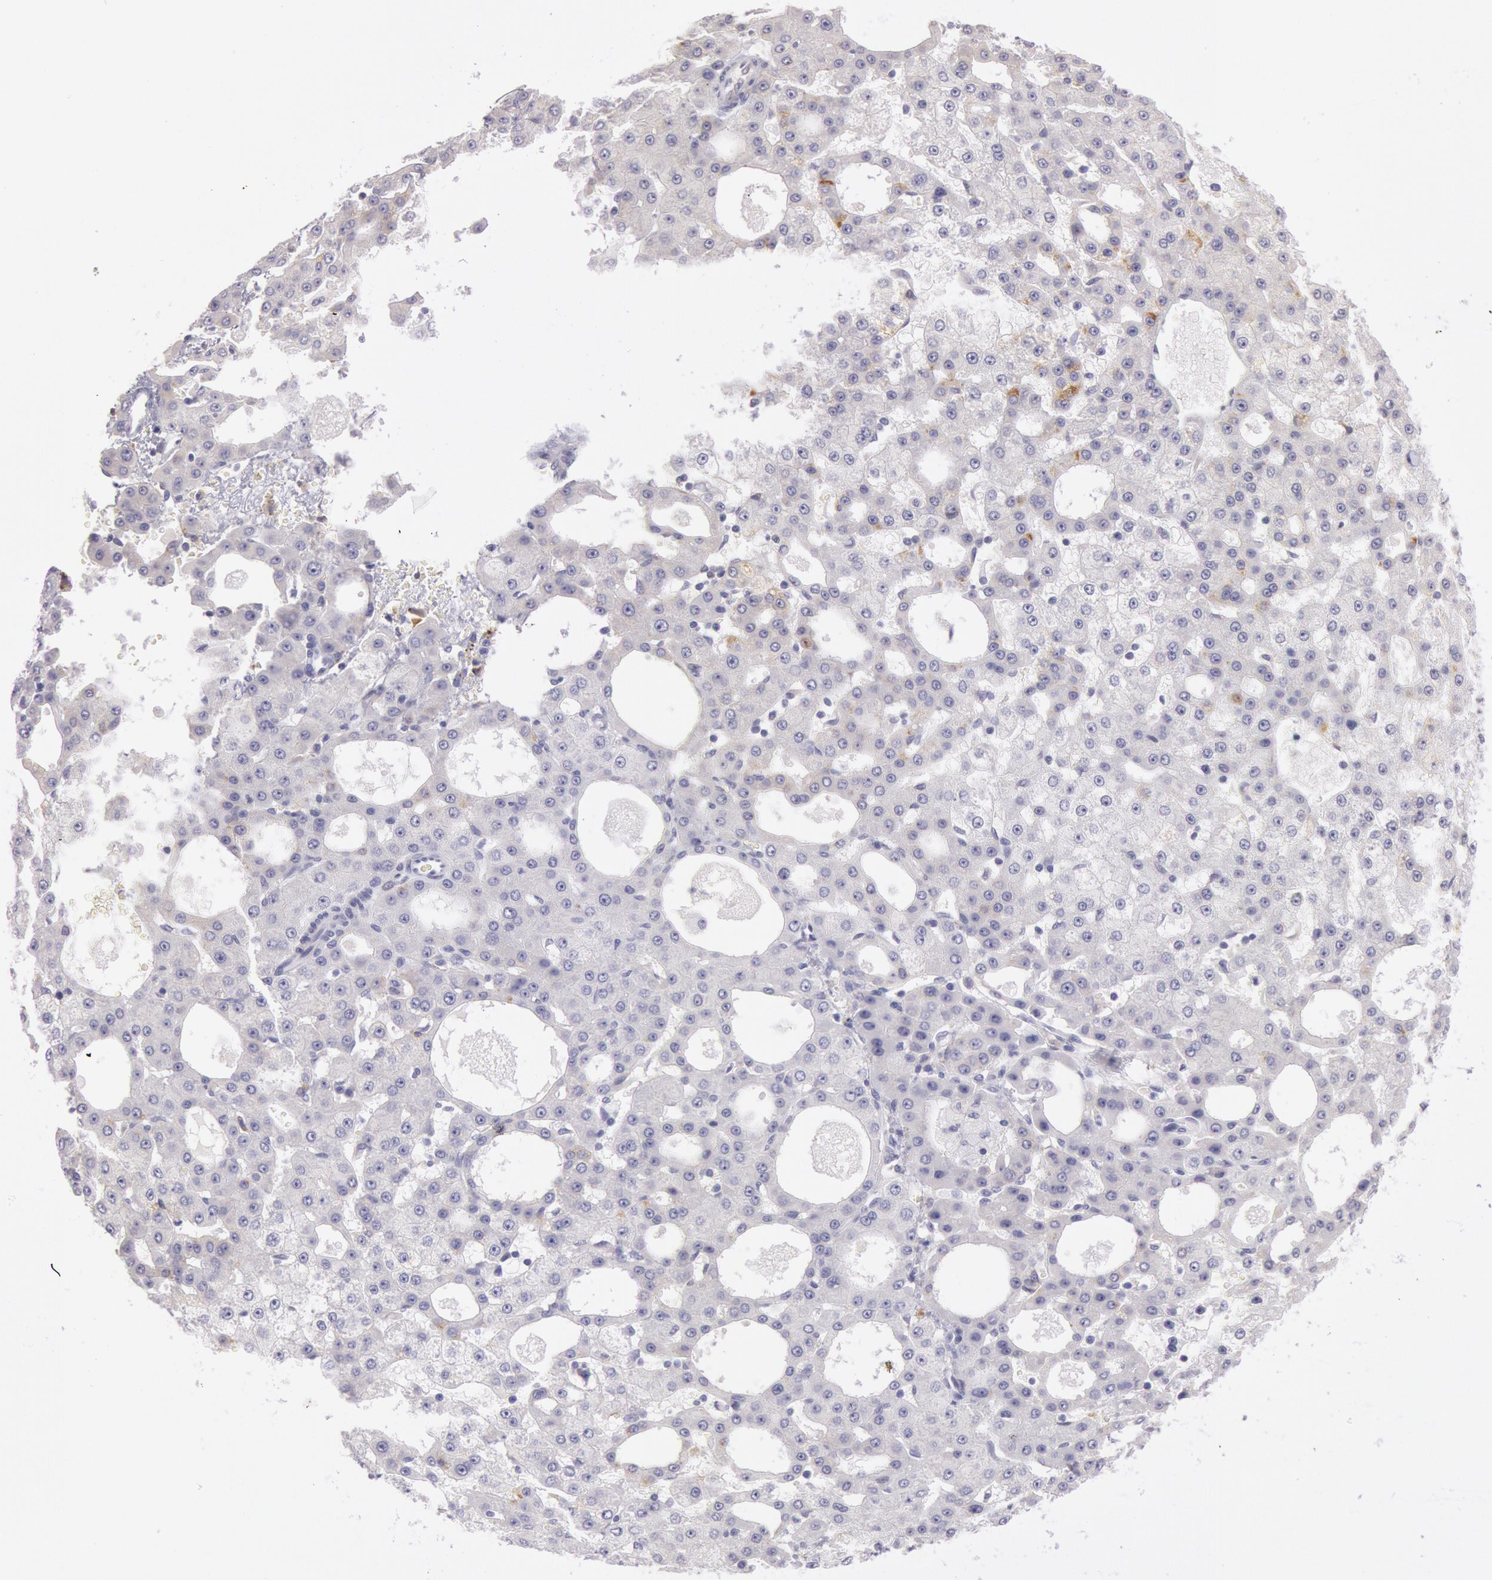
{"staining": {"intensity": "weak", "quantity": "25%-75%", "location": "cytoplasmic/membranous"}, "tissue": "liver cancer", "cell_type": "Tumor cells", "image_type": "cancer", "snomed": [{"axis": "morphology", "description": "Carcinoma, Hepatocellular, NOS"}, {"axis": "topography", "description": "Liver"}], "caption": "This is an image of IHC staining of liver hepatocellular carcinoma, which shows weak expression in the cytoplasmic/membranous of tumor cells.", "gene": "CIDEB", "patient": {"sex": "male", "age": 47}}